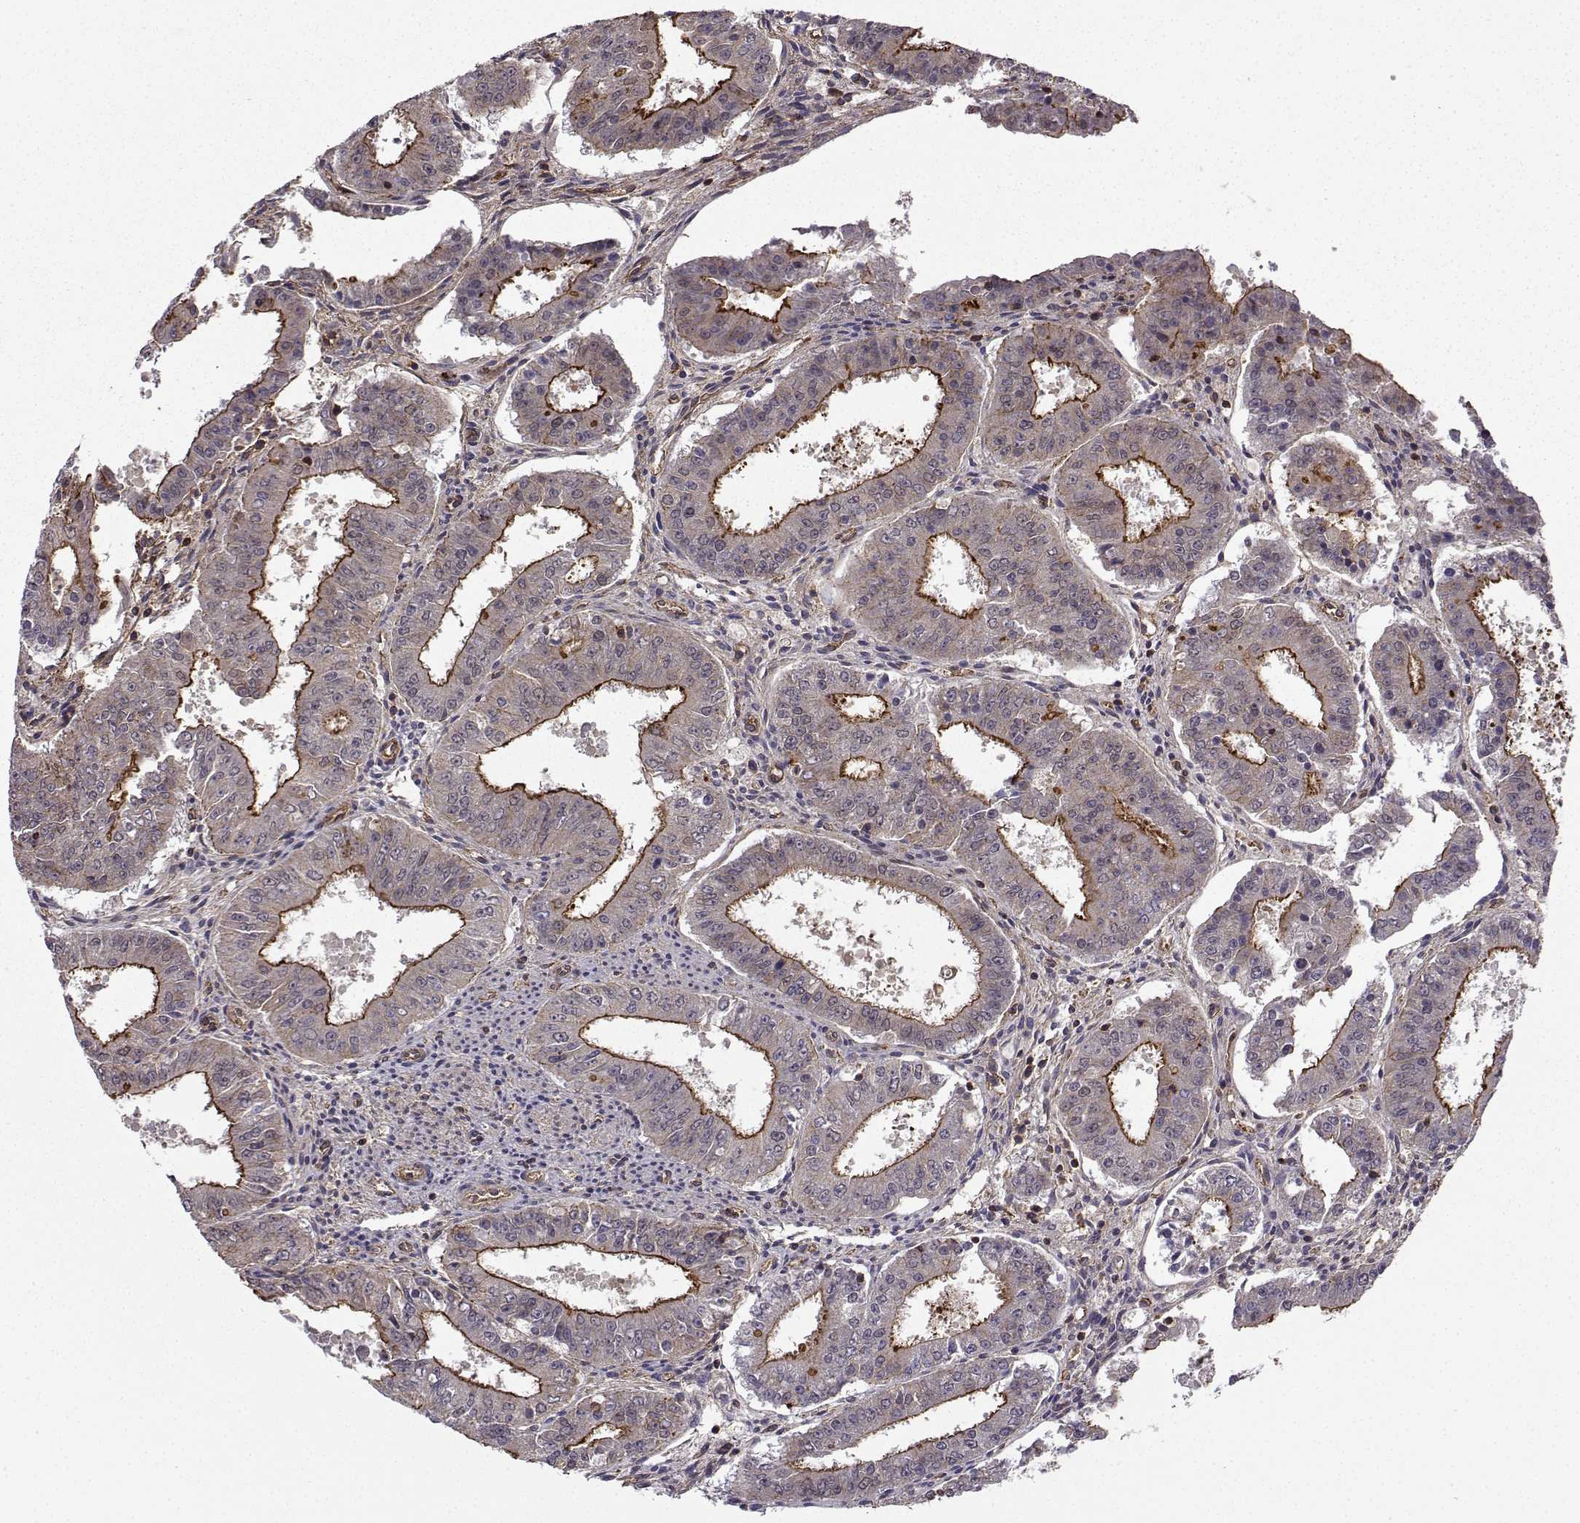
{"staining": {"intensity": "strong", "quantity": "<25%", "location": "cytoplasmic/membranous"}, "tissue": "ovarian cancer", "cell_type": "Tumor cells", "image_type": "cancer", "snomed": [{"axis": "morphology", "description": "Carcinoma, endometroid"}, {"axis": "topography", "description": "Ovary"}], "caption": "The image displays staining of endometroid carcinoma (ovarian), revealing strong cytoplasmic/membranous protein staining (brown color) within tumor cells. (Stains: DAB (3,3'-diaminobenzidine) in brown, nuclei in blue, Microscopy: brightfield microscopy at high magnification).", "gene": "ITGB8", "patient": {"sex": "female", "age": 42}}